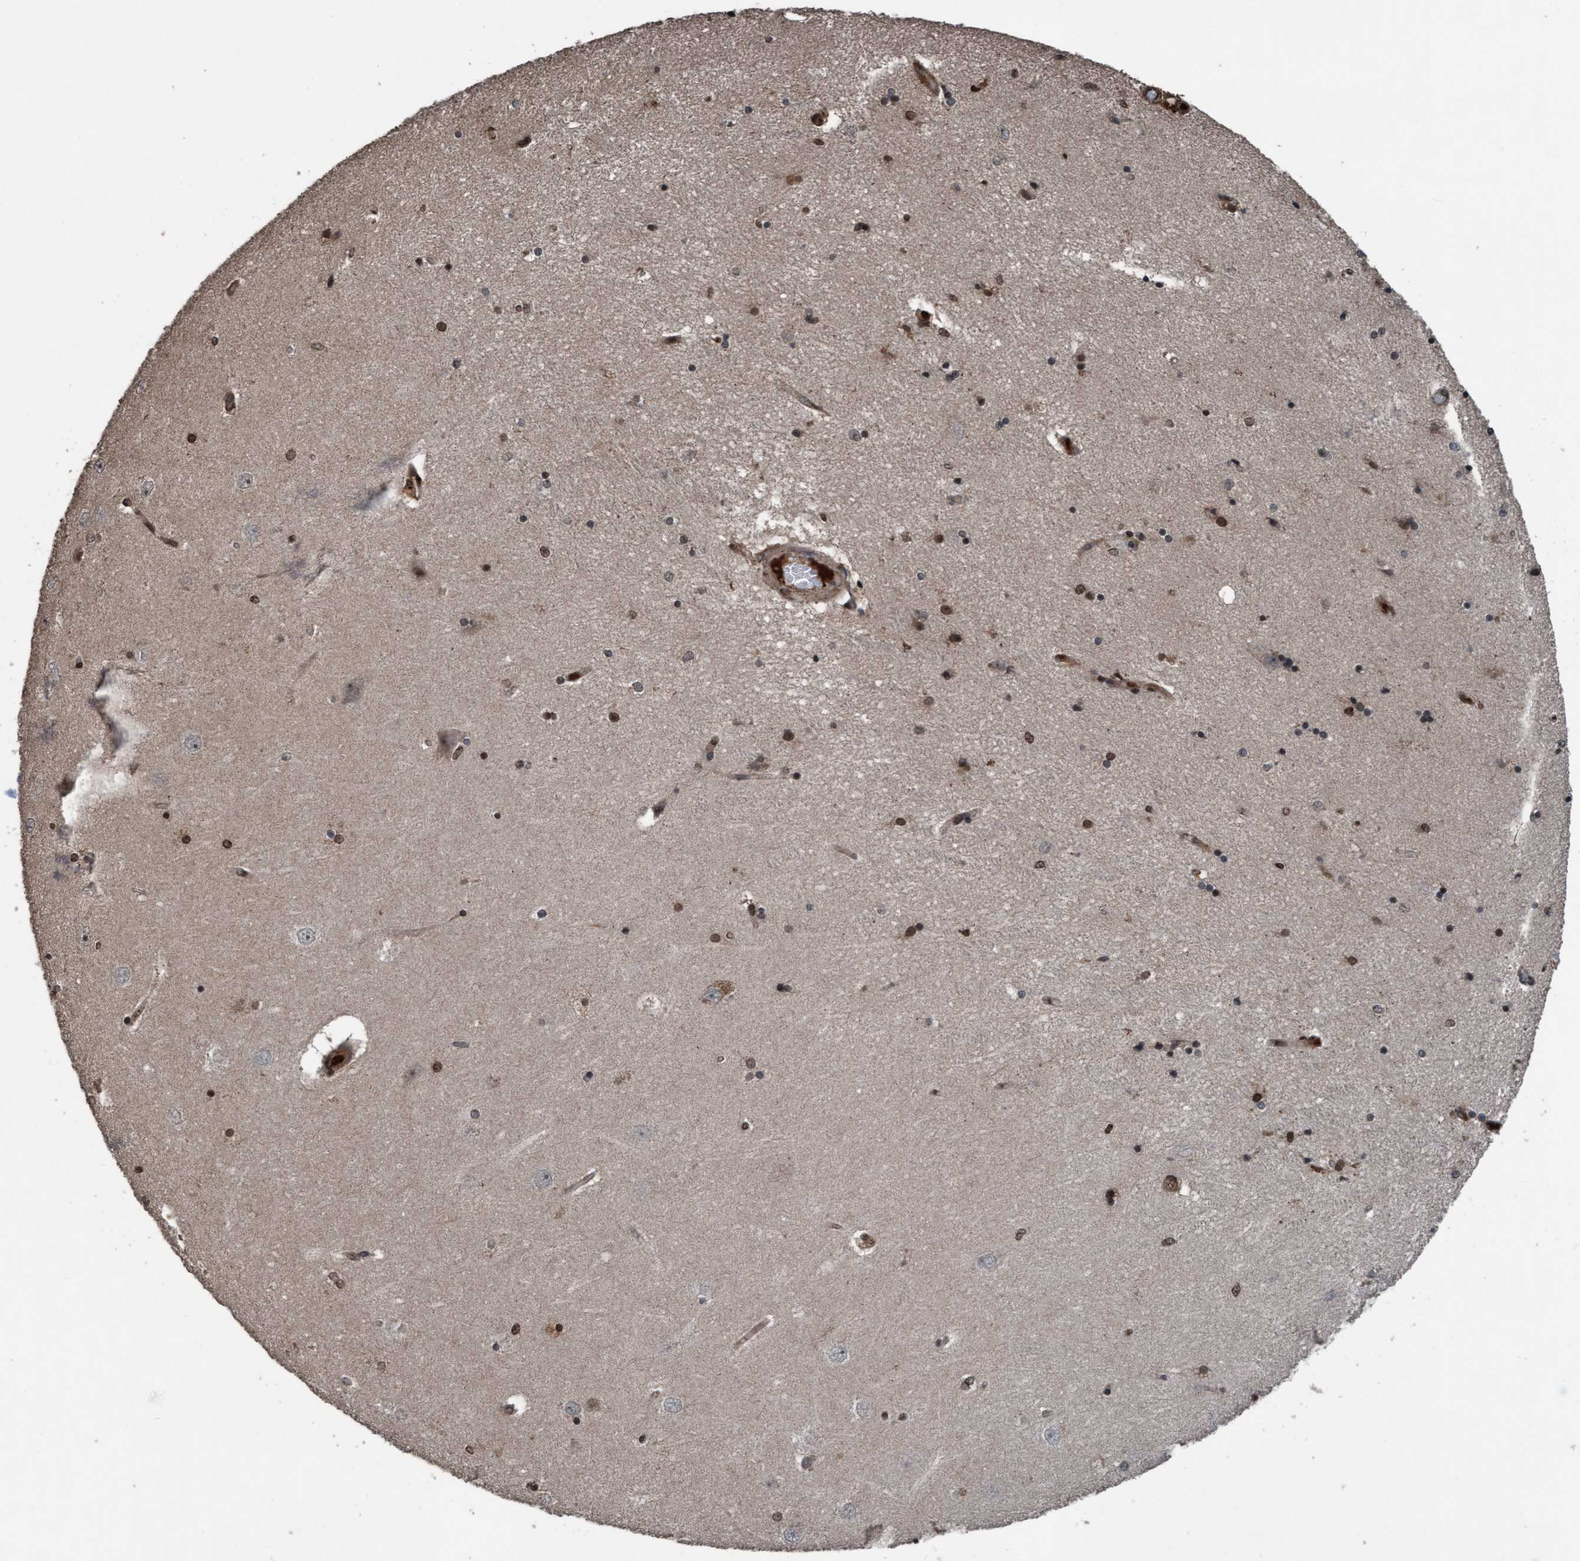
{"staining": {"intensity": "strong", "quantity": "25%-75%", "location": "nuclear"}, "tissue": "hippocampus", "cell_type": "Glial cells", "image_type": "normal", "snomed": [{"axis": "morphology", "description": "Normal tissue, NOS"}, {"axis": "topography", "description": "Hippocampus"}], "caption": "IHC photomicrograph of benign hippocampus: human hippocampus stained using immunohistochemistry exhibits high levels of strong protein expression localized specifically in the nuclear of glial cells, appearing as a nuclear brown color.", "gene": "PLXNB2", "patient": {"sex": "female", "age": 54}}